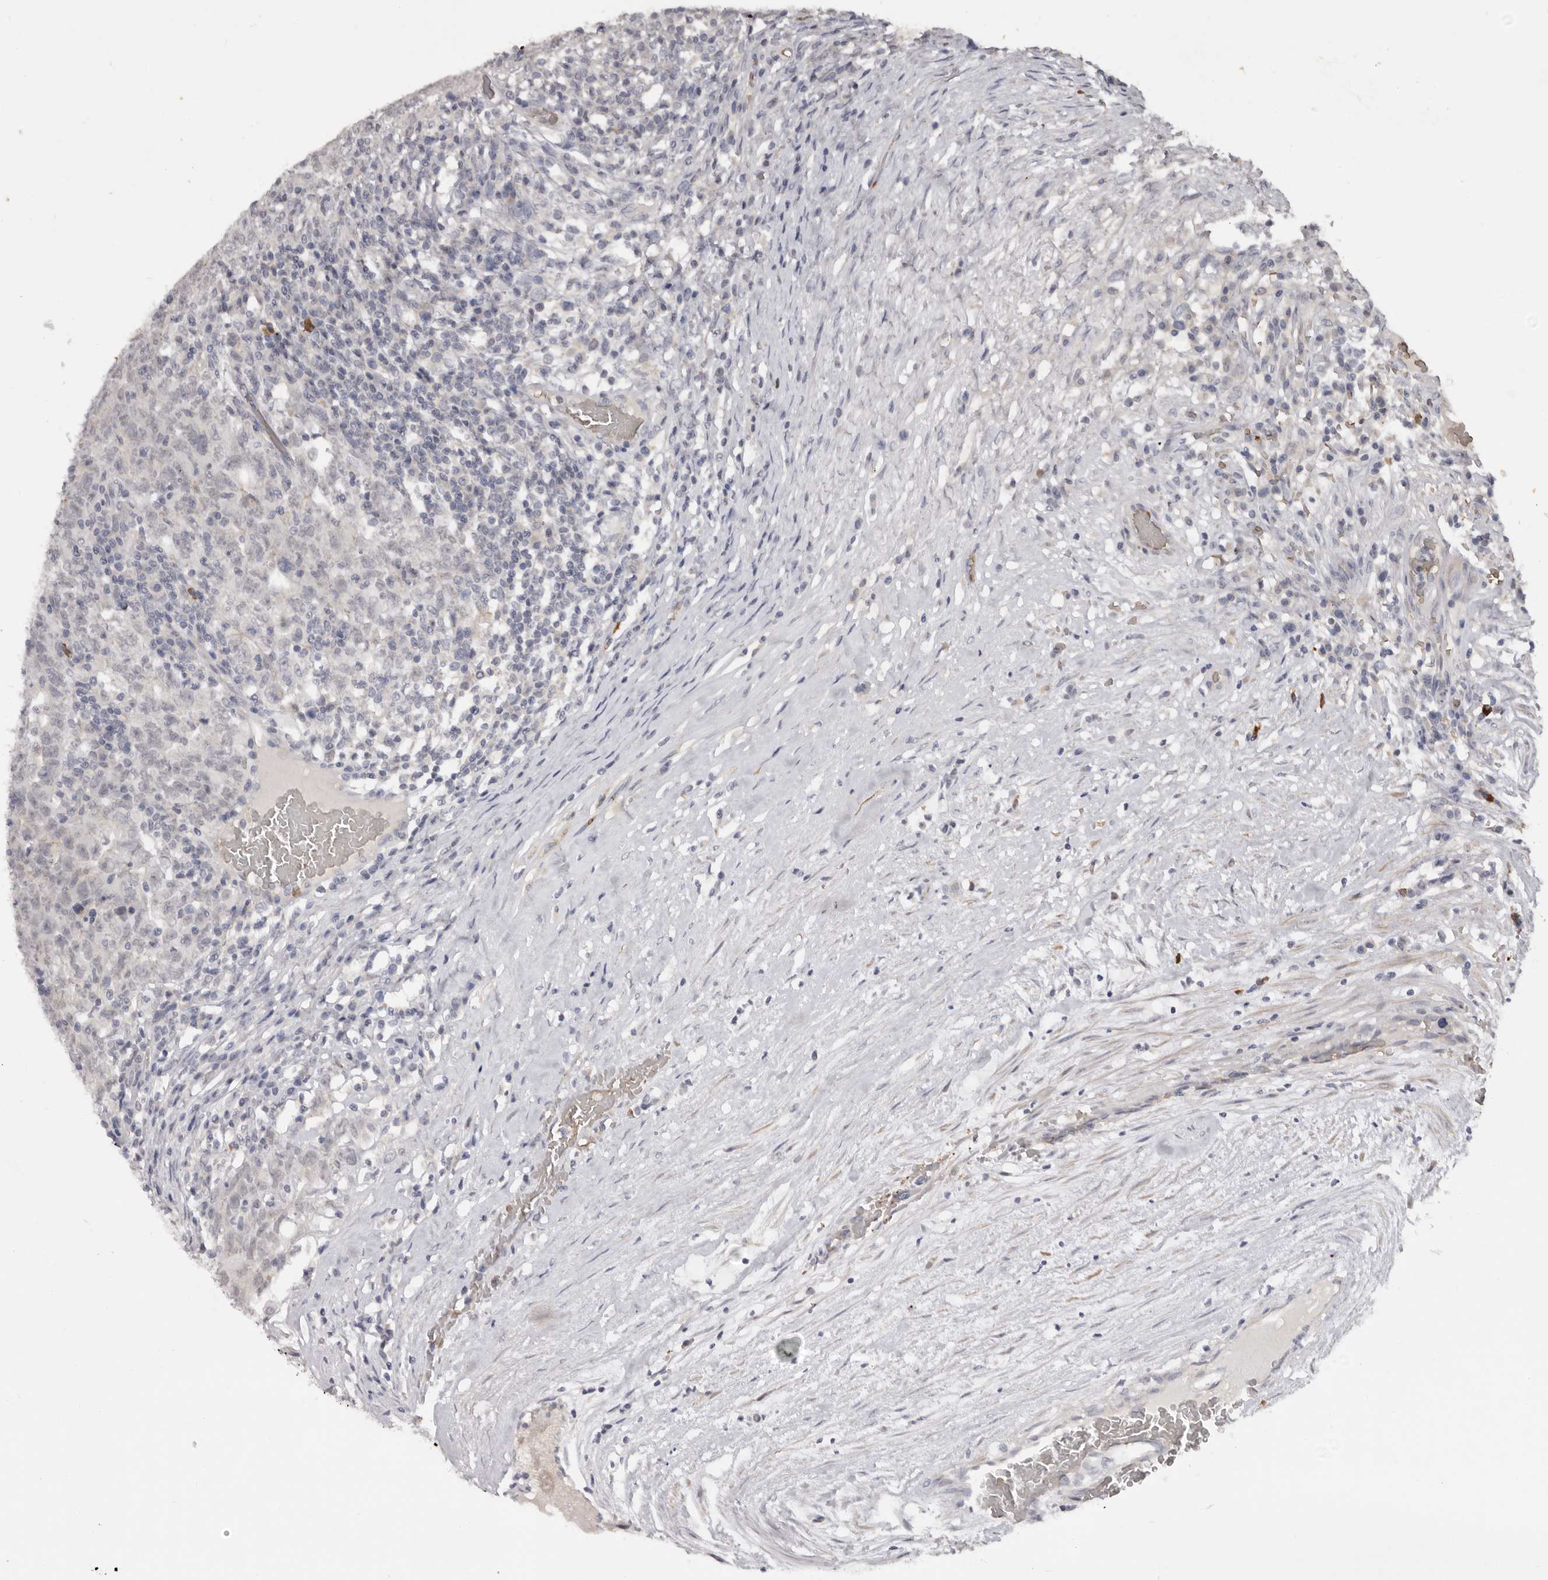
{"staining": {"intensity": "negative", "quantity": "none", "location": "none"}, "tissue": "testis cancer", "cell_type": "Tumor cells", "image_type": "cancer", "snomed": [{"axis": "morphology", "description": "Carcinoma, Embryonal, NOS"}, {"axis": "topography", "description": "Testis"}], "caption": "Immunohistochemistry (IHC) histopathology image of embryonal carcinoma (testis) stained for a protein (brown), which demonstrates no staining in tumor cells. (DAB (3,3'-diaminobenzidine) immunohistochemistry, high magnification).", "gene": "TNR", "patient": {"sex": "male", "age": 26}}